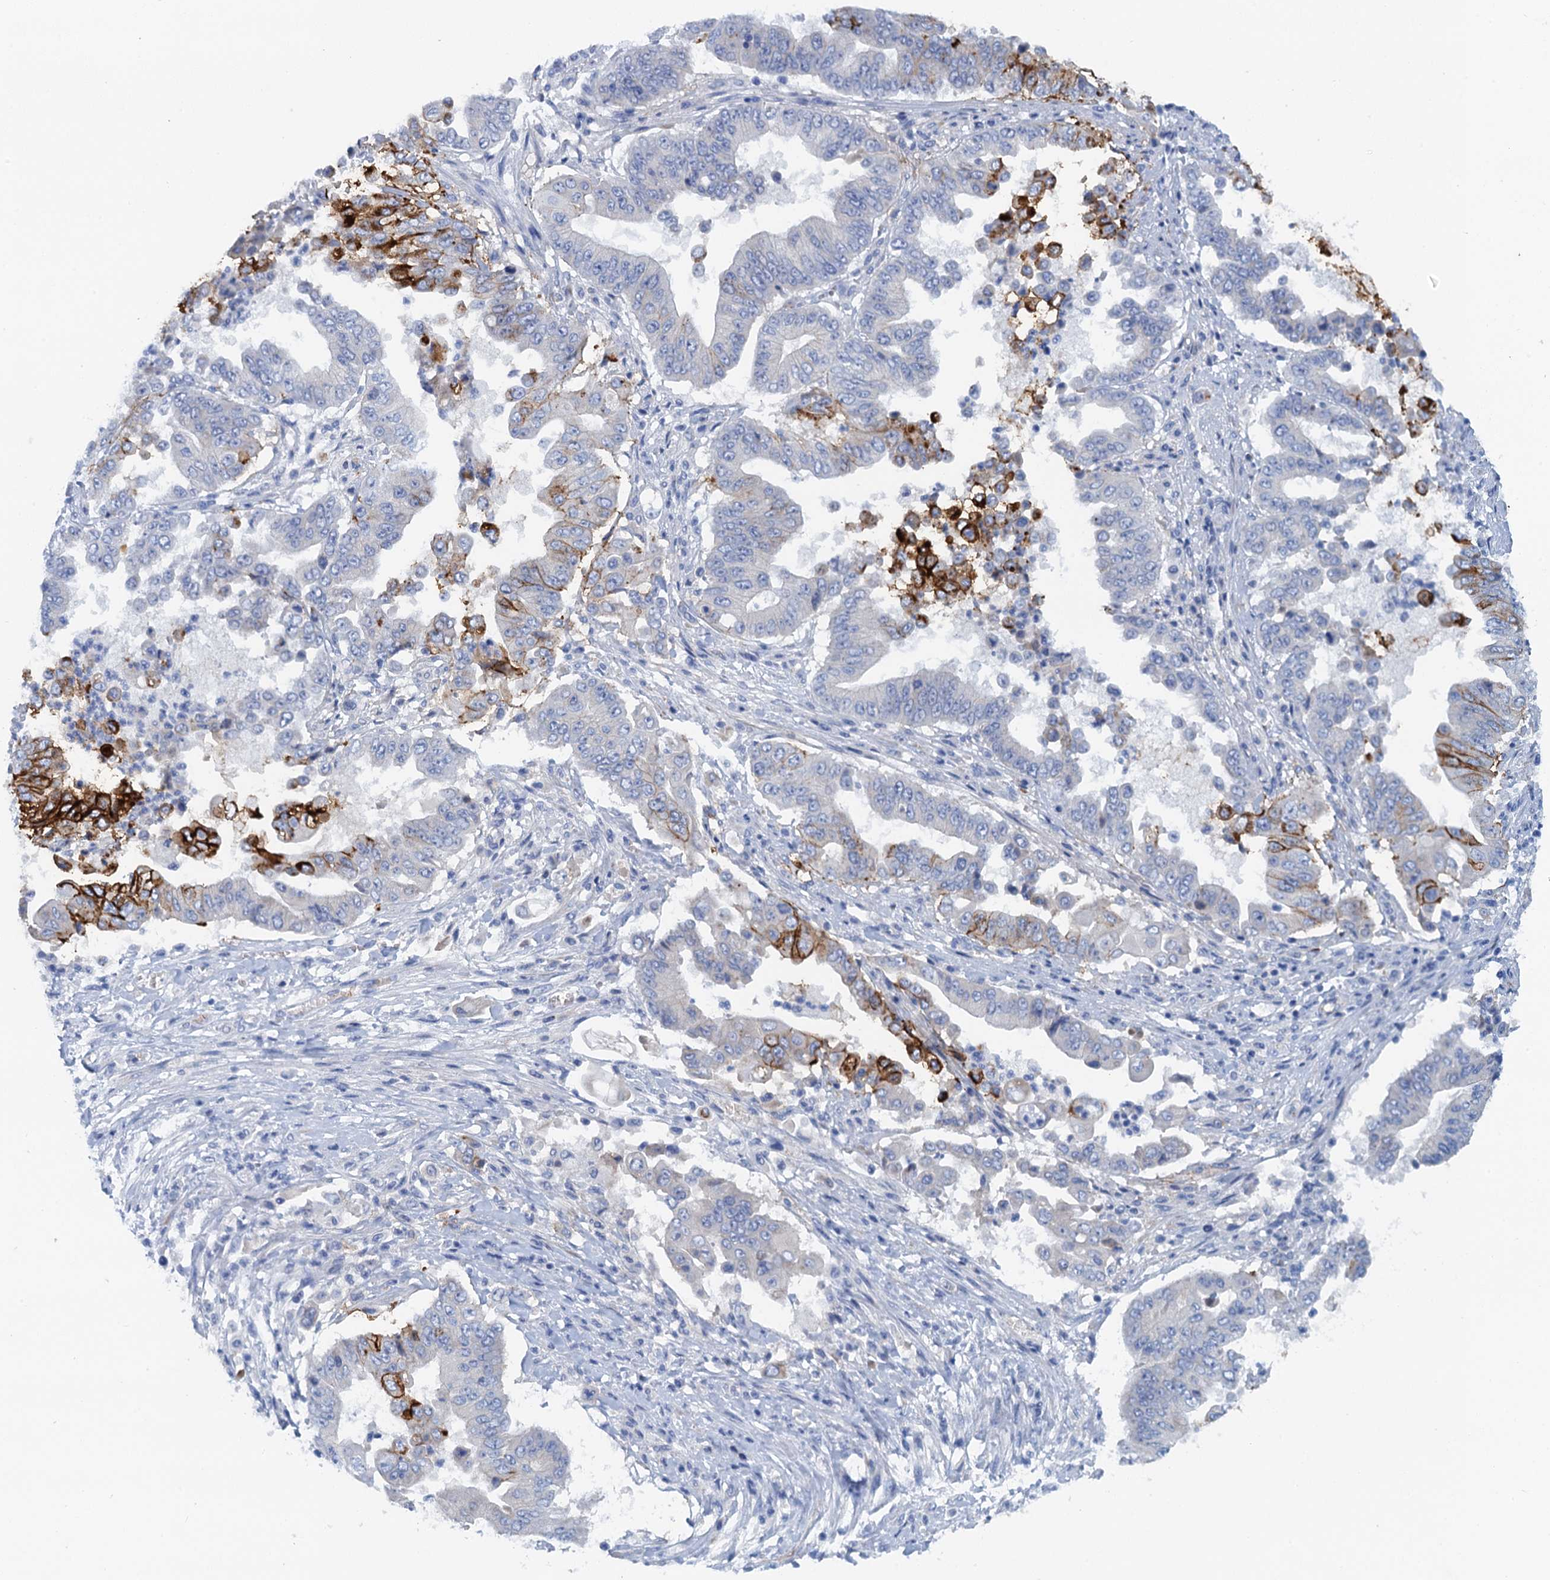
{"staining": {"intensity": "strong", "quantity": "25%-75%", "location": "cytoplasmic/membranous"}, "tissue": "pancreatic cancer", "cell_type": "Tumor cells", "image_type": "cancer", "snomed": [{"axis": "morphology", "description": "Adenocarcinoma, NOS"}, {"axis": "topography", "description": "Pancreas"}], "caption": "The micrograph reveals staining of adenocarcinoma (pancreatic), revealing strong cytoplasmic/membranous protein expression (brown color) within tumor cells.", "gene": "MYADML2", "patient": {"sex": "female", "age": 77}}